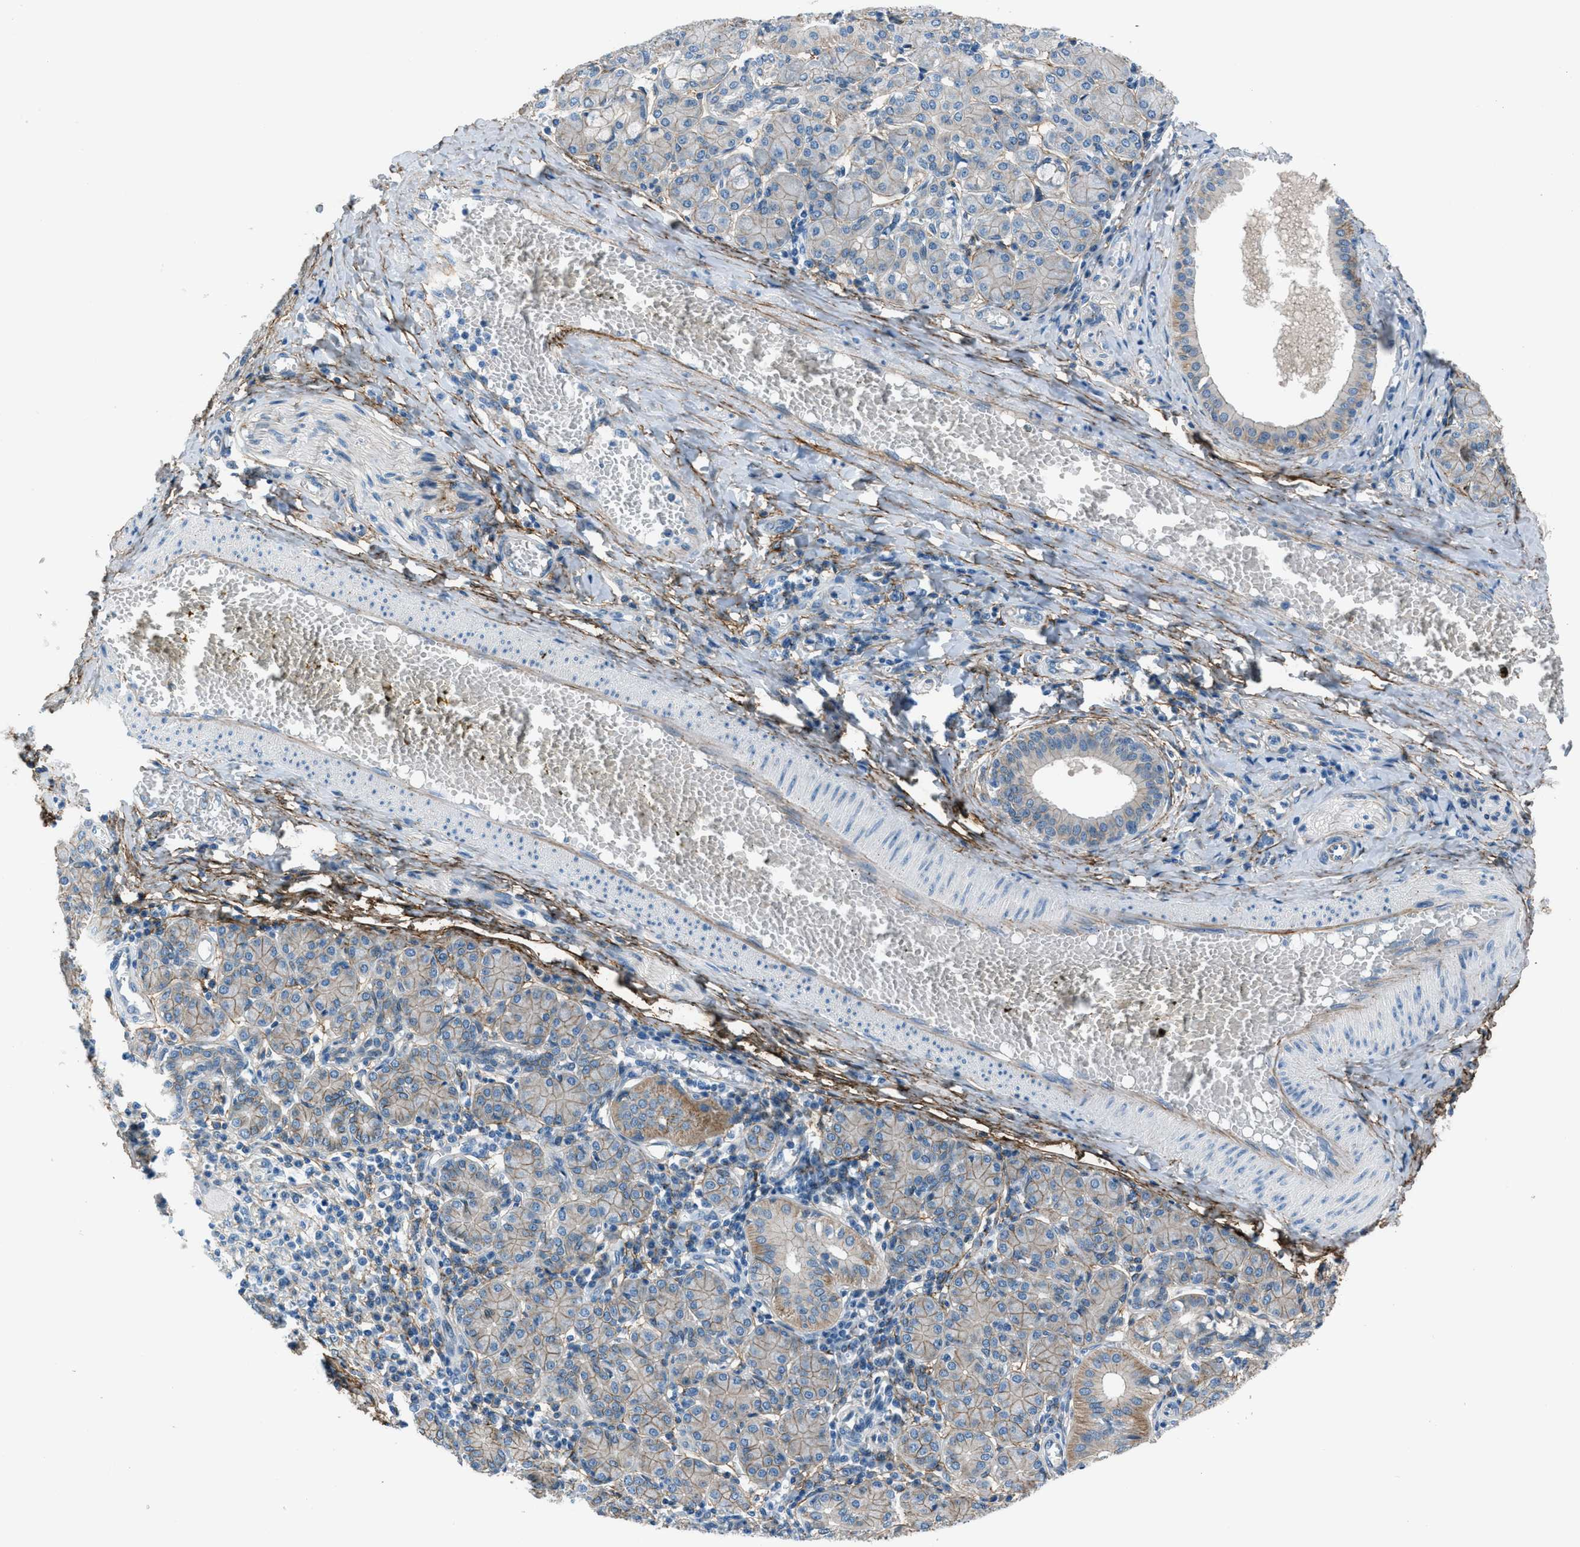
{"staining": {"intensity": "weak", "quantity": "25%-75%", "location": "cytoplasmic/membranous"}, "tissue": "salivary gland", "cell_type": "Glandular cells", "image_type": "normal", "snomed": [{"axis": "morphology", "description": "Normal tissue, NOS"}, {"axis": "morphology", "description": "Inflammation, NOS"}, {"axis": "topography", "description": "Lymph node"}, {"axis": "topography", "description": "Salivary gland"}], "caption": "The immunohistochemical stain shows weak cytoplasmic/membranous staining in glandular cells of benign salivary gland.", "gene": "FBN1", "patient": {"sex": "male", "age": 3}}